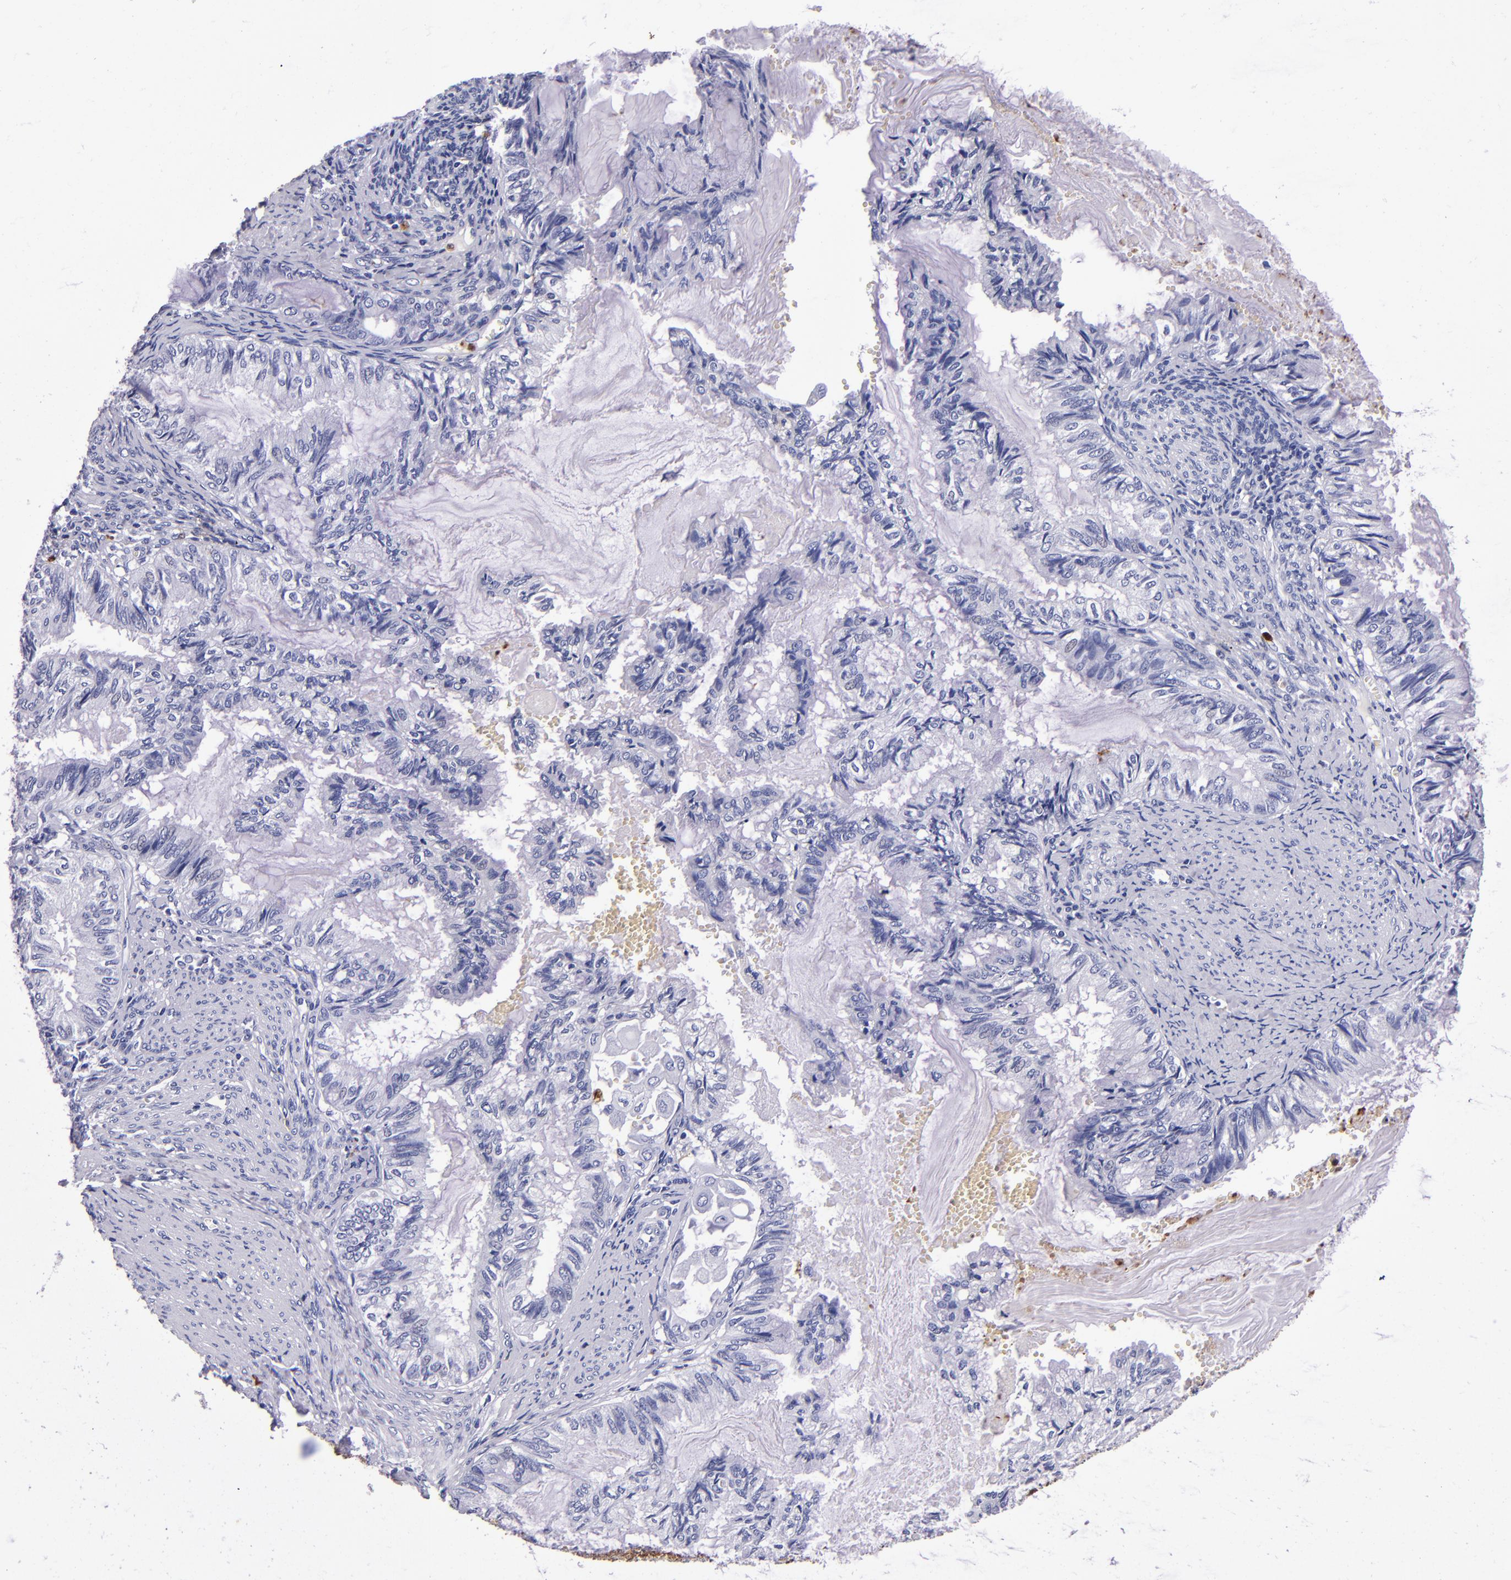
{"staining": {"intensity": "negative", "quantity": "none", "location": "none"}, "tissue": "endometrial cancer", "cell_type": "Tumor cells", "image_type": "cancer", "snomed": [{"axis": "morphology", "description": "Adenocarcinoma, NOS"}, {"axis": "topography", "description": "Endometrium"}], "caption": "Immunohistochemistry (IHC) histopathology image of adenocarcinoma (endometrial) stained for a protein (brown), which shows no positivity in tumor cells.", "gene": "S100A8", "patient": {"sex": "female", "age": 86}}